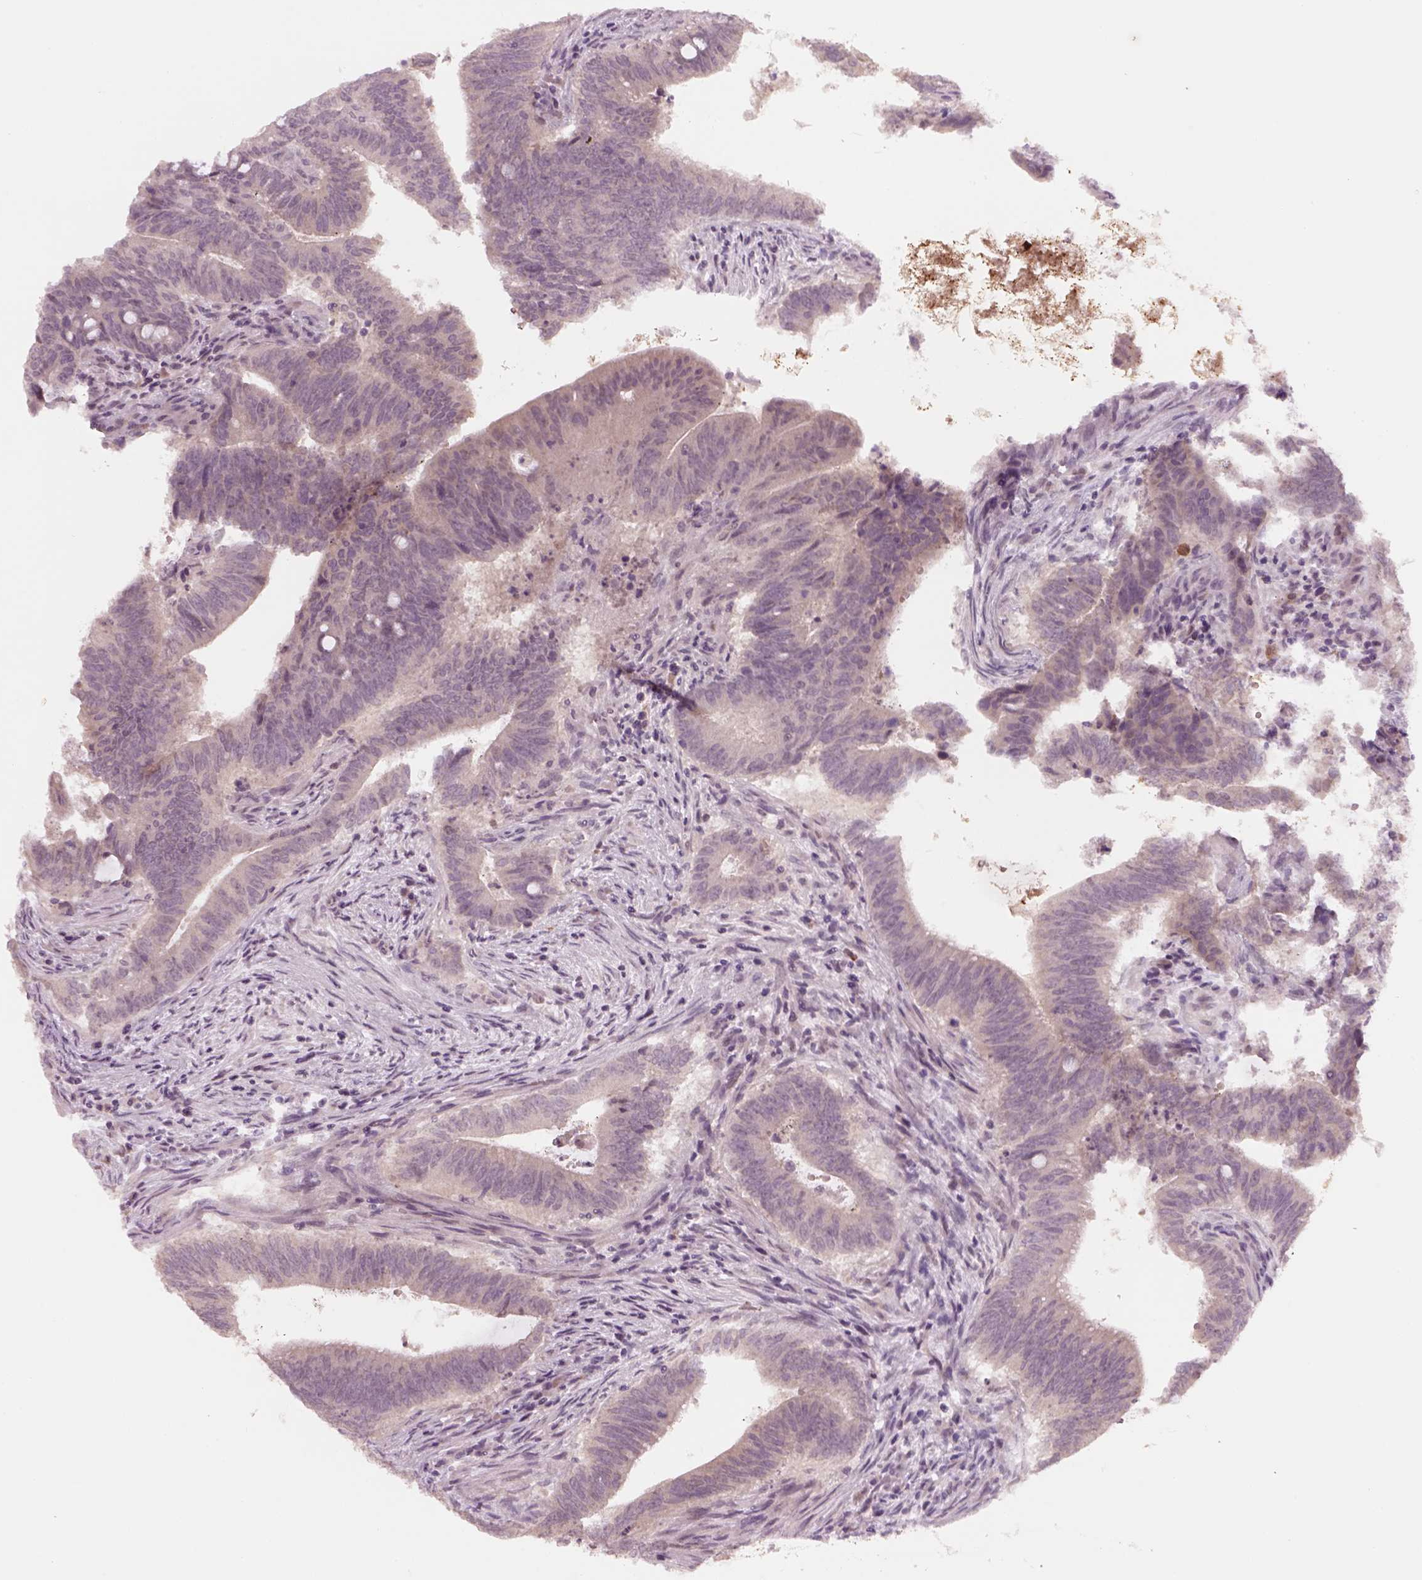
{"staining": {"intensity": "negative", "quantity": "none", "location": "none"}, "tissue": "colorectal cancer", "cell_type": "Tumor cells", "image_type": "cancer", "snomed": [{"axis": "morphology", "description": "Adenocarcinoma, NOS"}, {"axis": "topography", "description": "Colon"}], "caption": "The immunohistochemistry image has no significant positivity in tumor cells of colorectal cancer (adenocarcinoma) tissue. Brightfield microscopy of IHC stained with DAB (brown) and hematoxylin (blue), captured at high magnification.", "gene": "GDNF", "patient": {"sex": "female", "age": 43}}